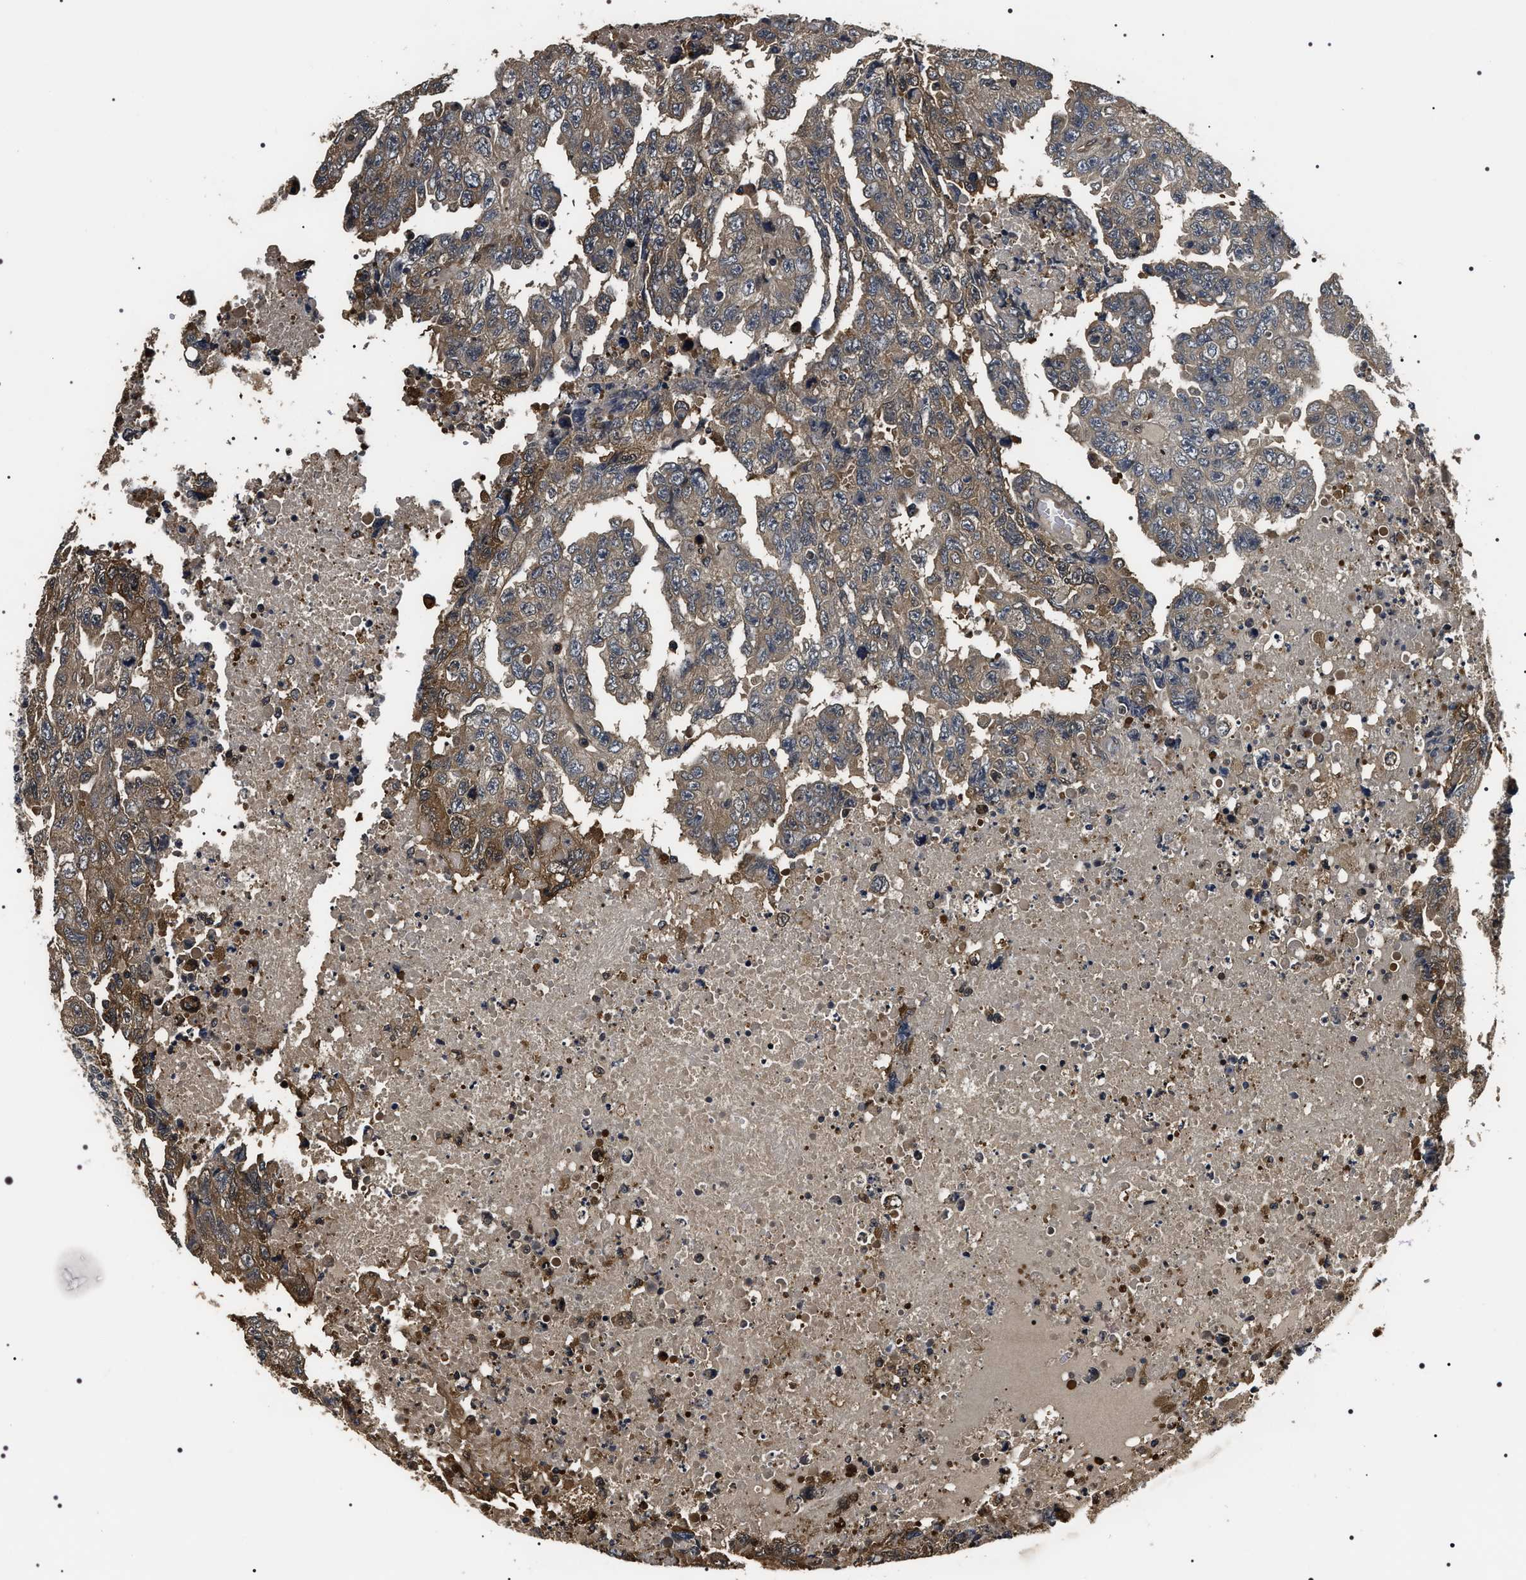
{"staining": {"intensity": "moderate", "quantity": ">75%", "location": "cytoplasmic/membranous"}, "tissue": "testis cancer", "cell_type": "Tumor cells", "image_type": "cancer", "snomed": [{"axis": "morphology", "description": "Necrosis, NOS"}, {"axis": "morphology", "description": "Carcinoma, Embryonal, NOS"}, {"axis": "topography", "description": "Testis"}], "caption": "DAB immunohistochemical staining of testis cancer reveals moderate cytoplasmic/membranous protein expression in about >75% of tumor cells.", "gene": "ARHGAP22", "patient": {"sex": "male", "age": 19}}